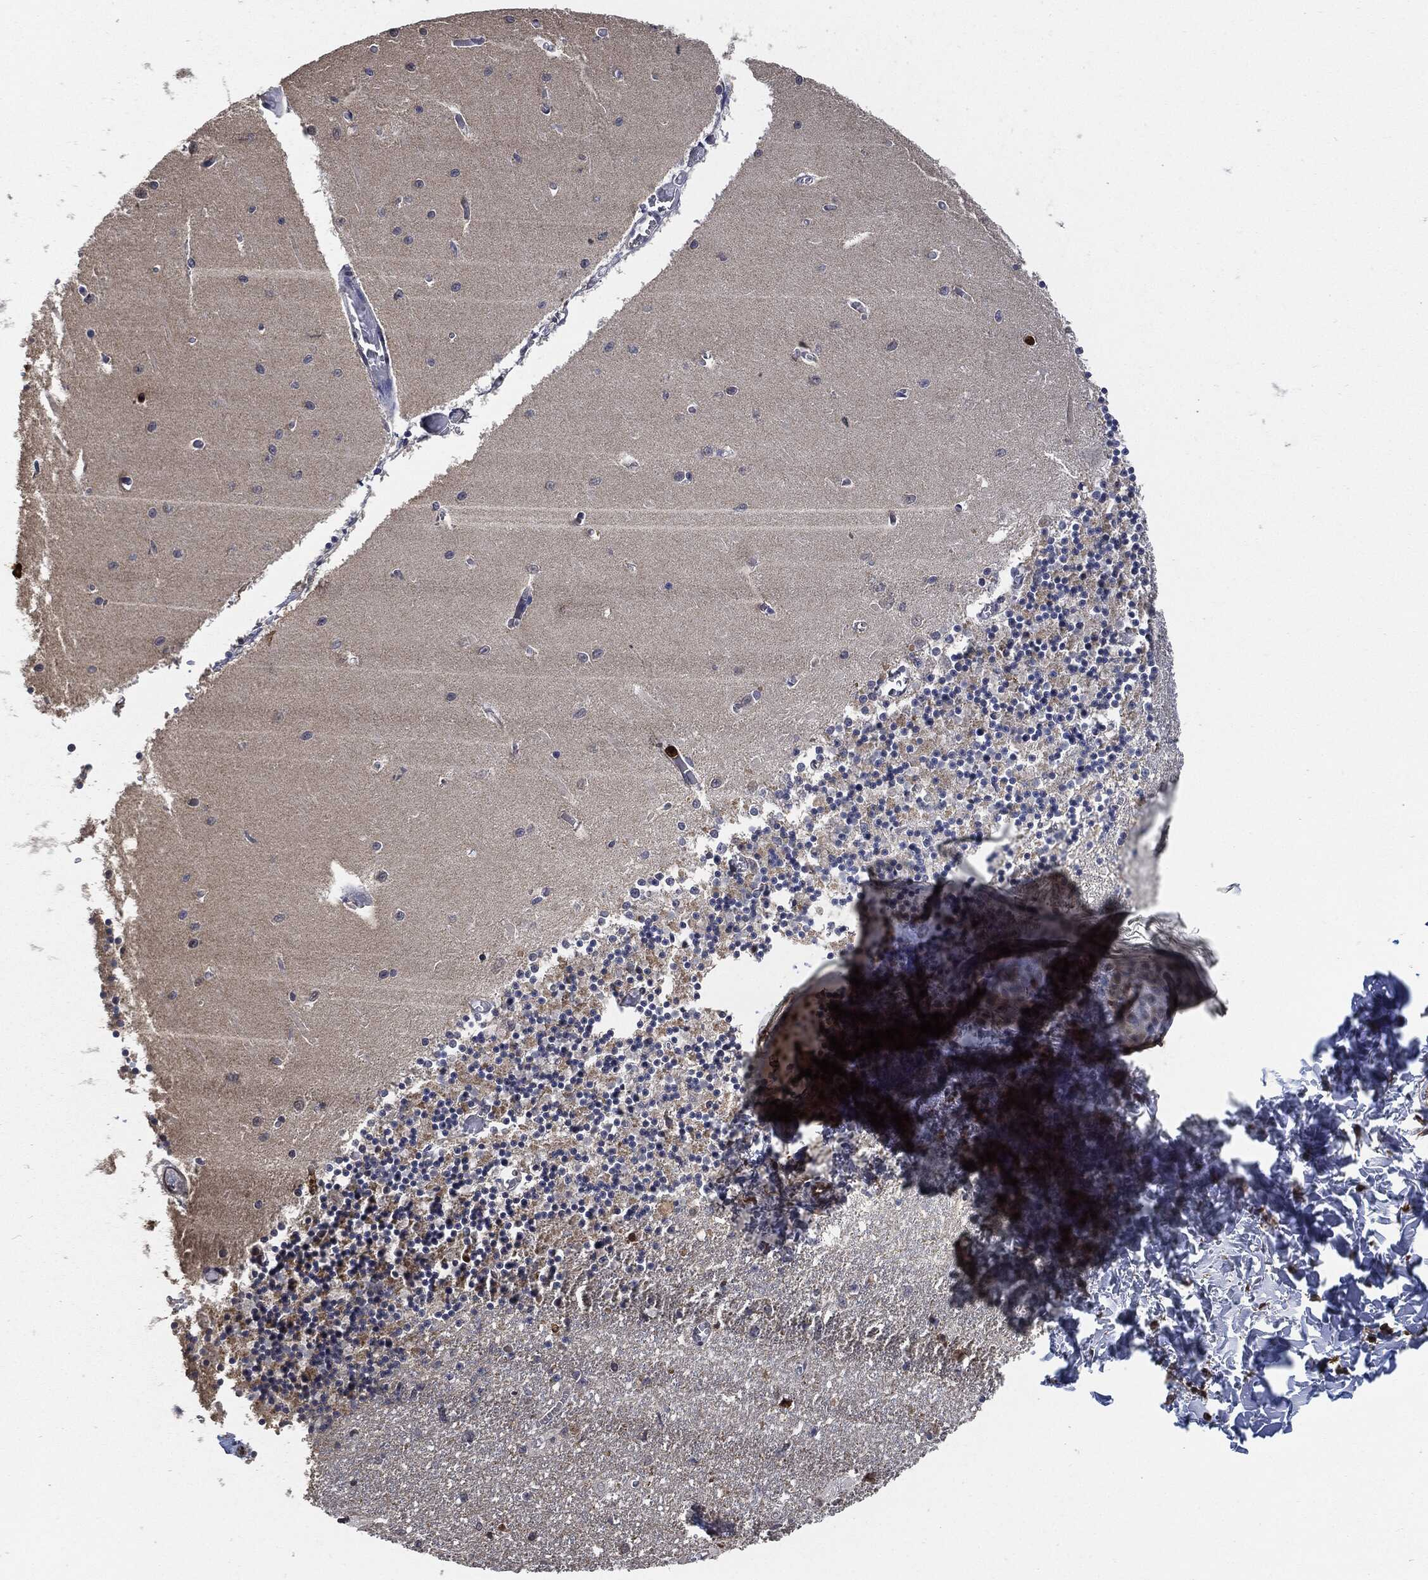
{"staining": {"intensity": "negative", "quantity": "none", "location": "none"}, "tissue": "cerebellum", "cell_type": "Cells in granular layer", "image_type": "normal", "snomed": [{"axis": "morphology", "description": "Normal tissue, NOS"}, {"axis": "topography", "description": "Cerebellum"}], "caption": "This is an immunohistochemistry photomicrograph of normal human cerebellum. There is no staining in cells in granular layer.", "gene": "S100A9", "patient": {"sex": "female", "age": 64}}